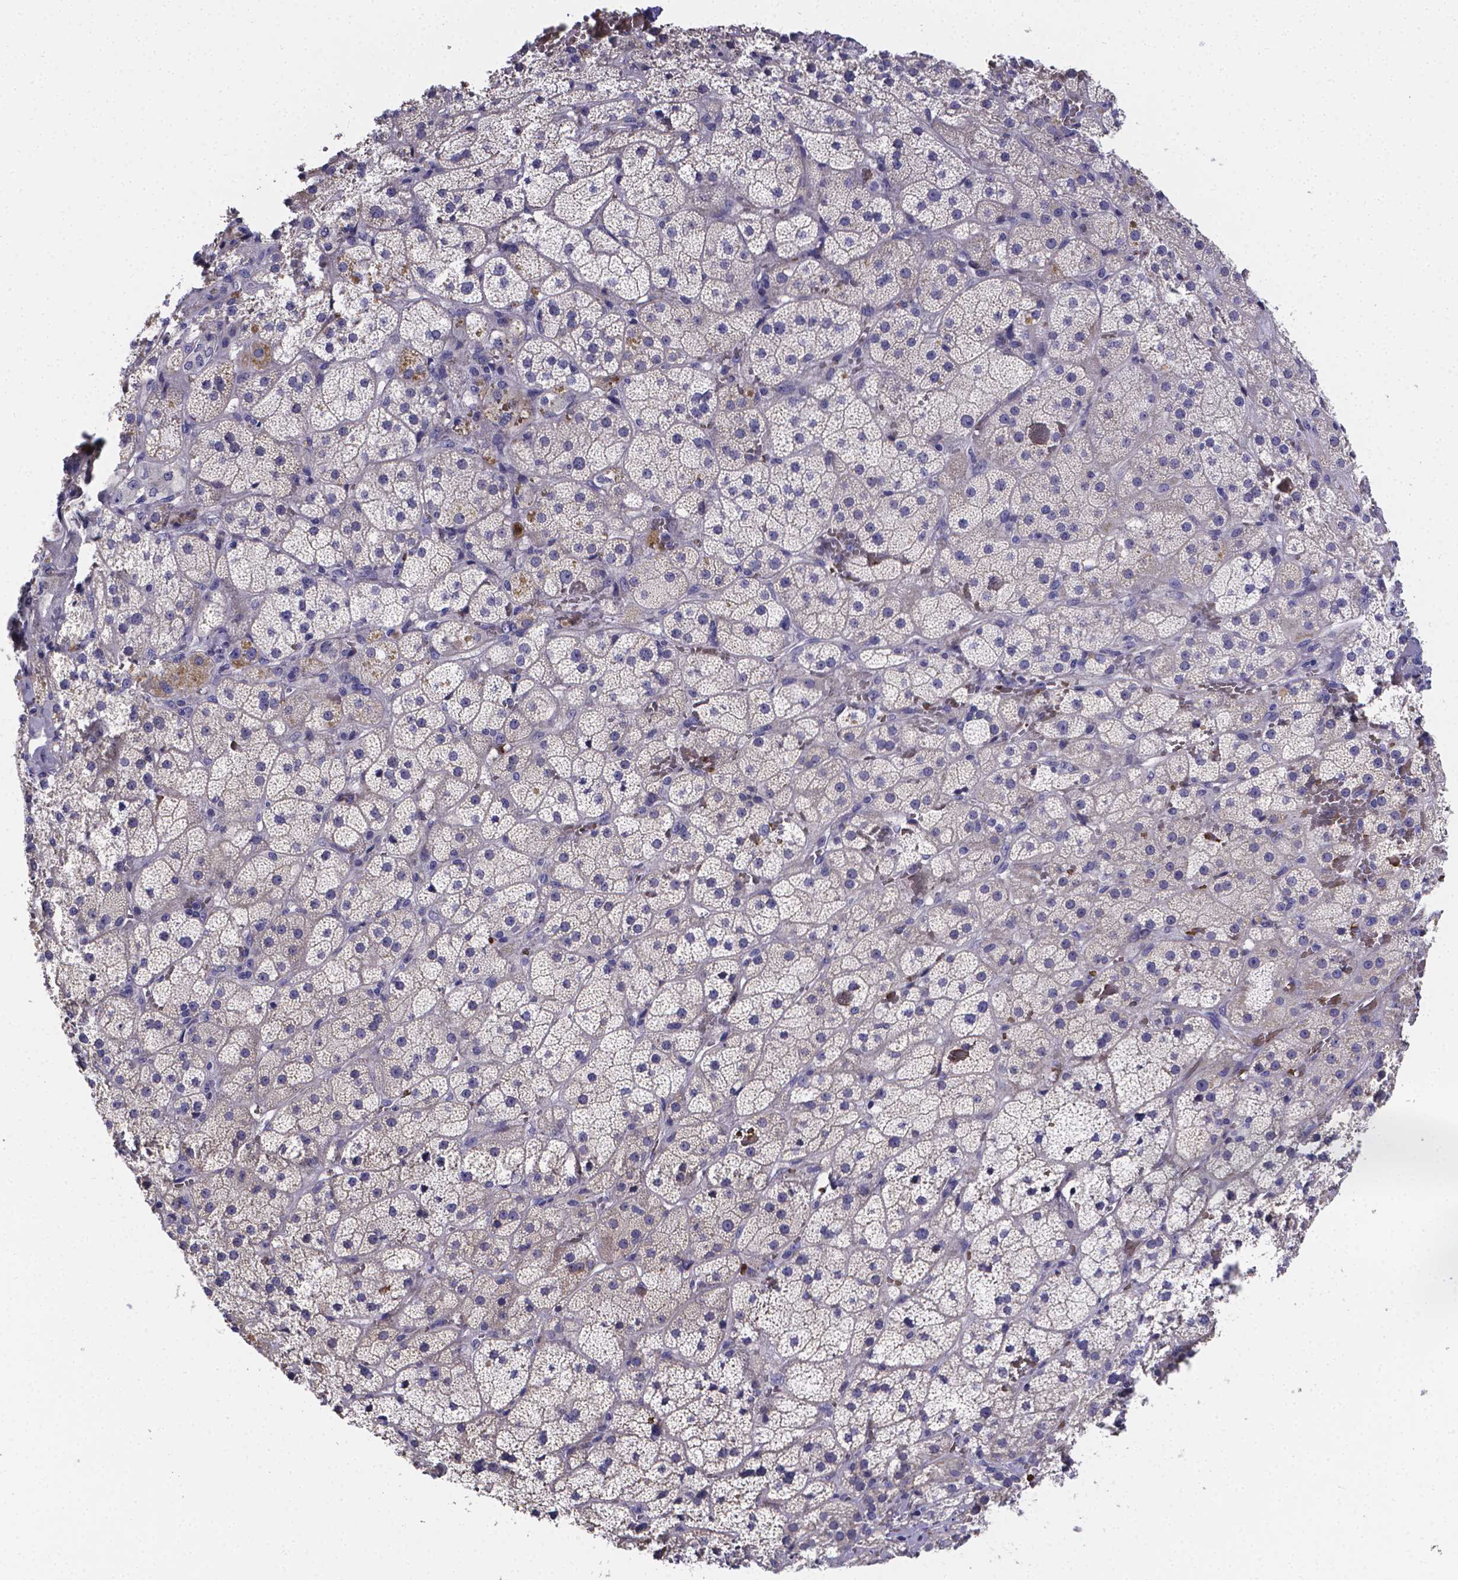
{"staining": {"intensity": "weak", "quantity": "<25%", "location": "cytoplasmic/membranous"}, "tissue": "adrenal gland", "cell_type": "Glandular cells", "image_type": "normal", "snomed": [{"axis": "morphology", "description": "Normal tissue, NOS"}, {"axis": "topography", "description": "Adrenal gland"}], "caption": "Protein analysis of unremarkable adrenal gland displays no significant expression in glandular cells. (DAB (3,3'-diaminobenzidine) immunohistochemistry with hematoxylin counter stain).", "gene": "GABRA3", "patient": {"sex": "male", "age": 57}}